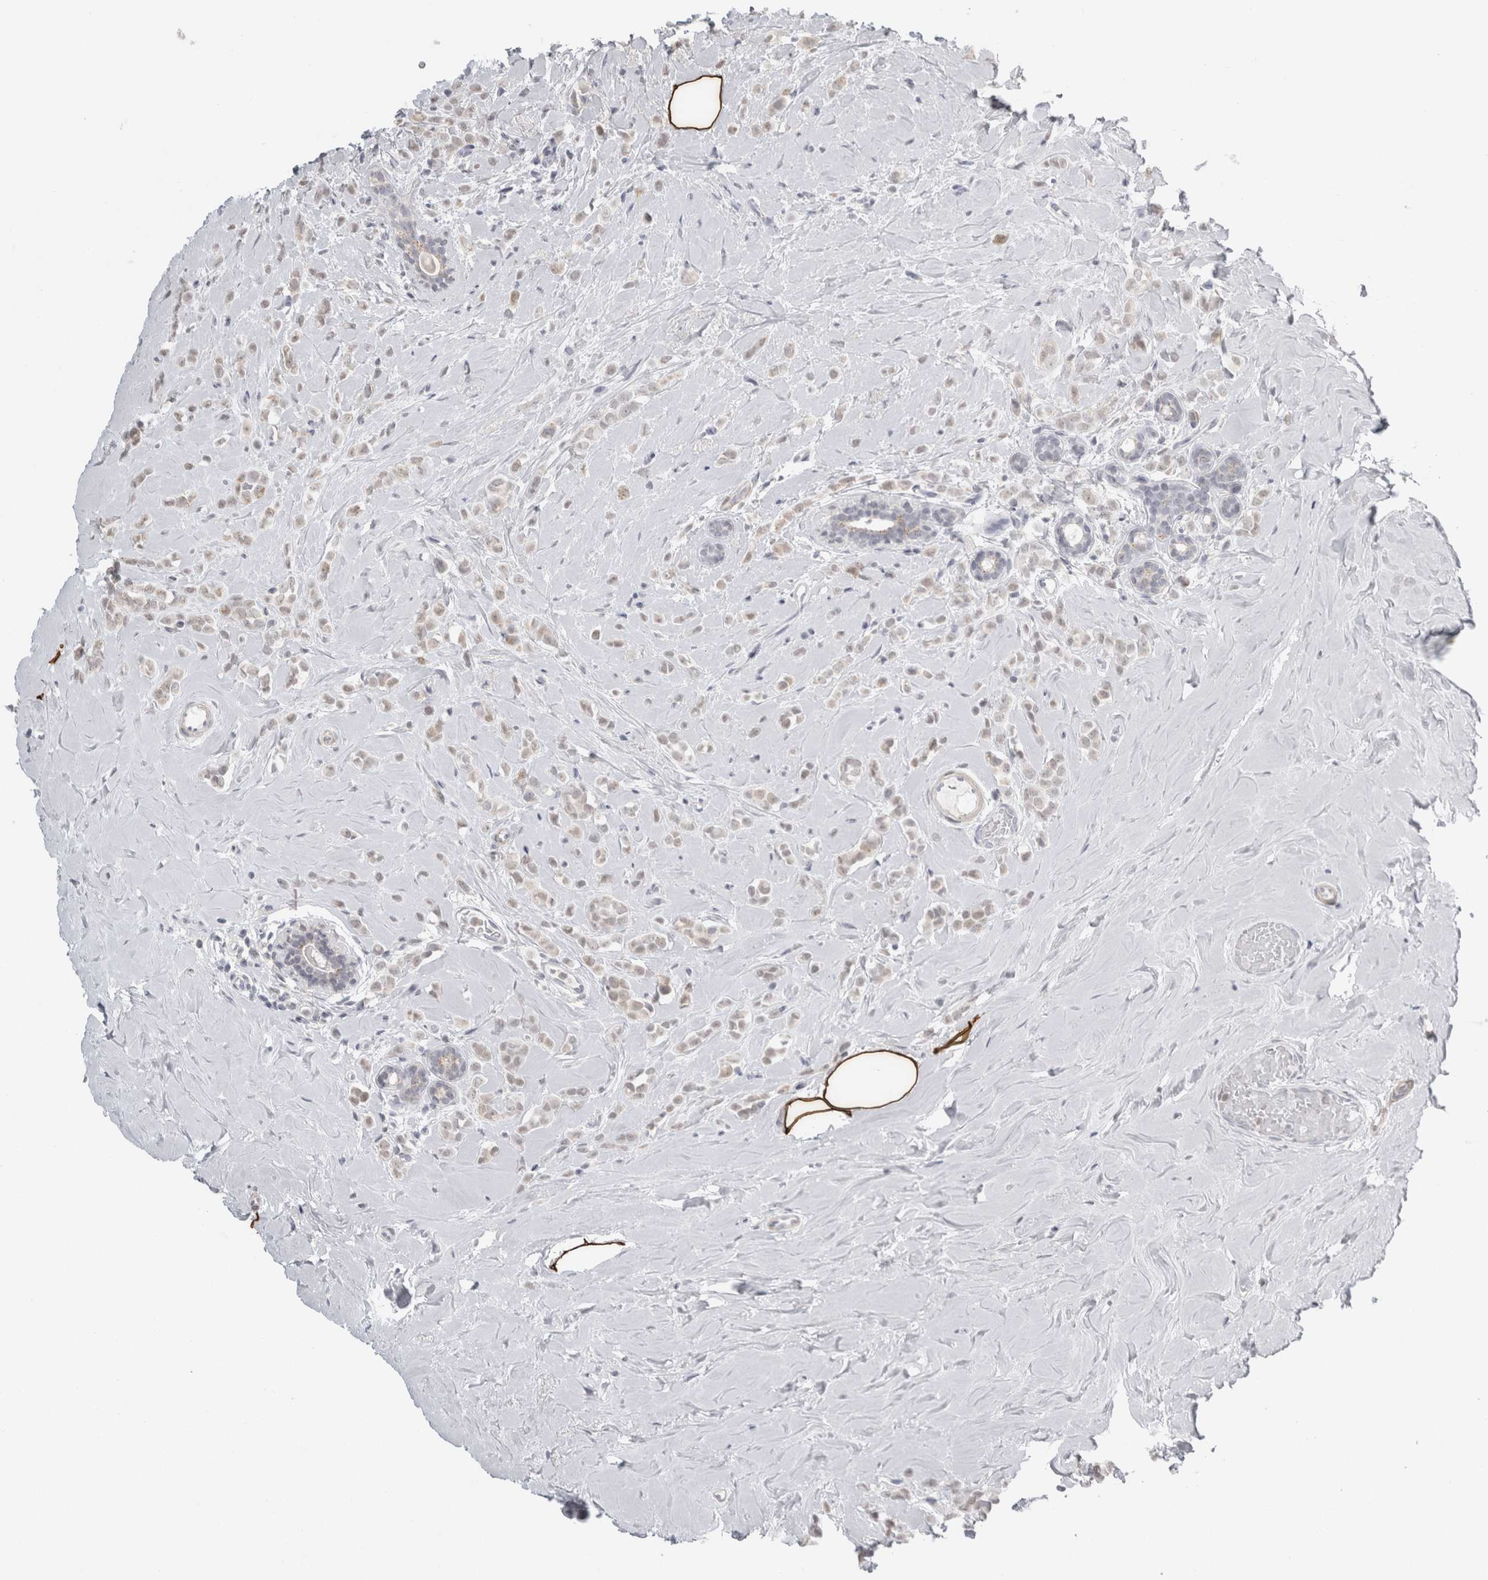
{"staining": {"intensity": "negative", "quantity": "none", "location": "none"}, "tissue": "breast cancer", "cell_type": "Tumor cells", "image_type": "cancer", "snomed": [{"axis": "morphology", "description": "Lobular carcinoma"}, {"axis": "topography", "description": "Breast"}], "caption": "Immunohistochemical staining of human breast cancer shows no significant staining in tumor cells.", "gene": "PLIN1", "patient": {"sex": "female", "age": 47}}